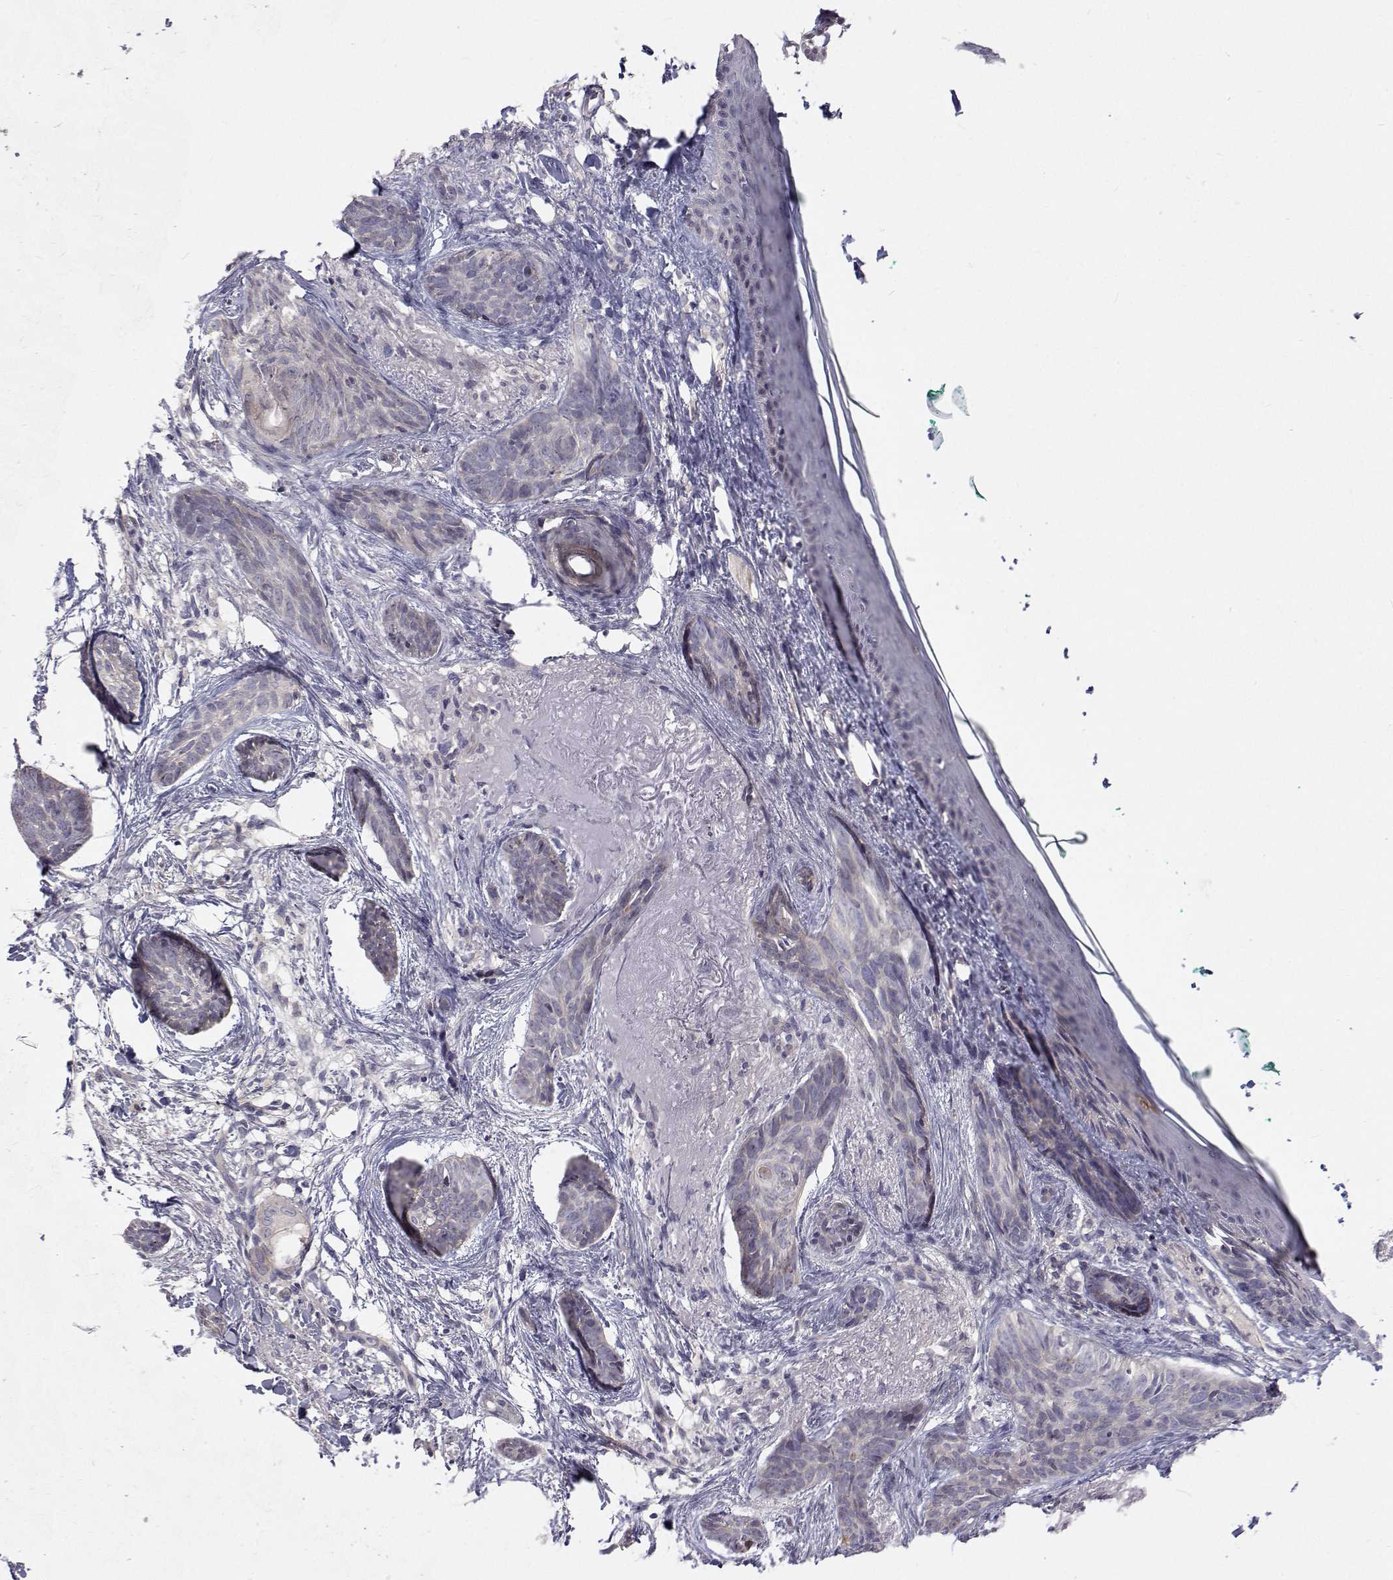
{"staining": {"intensity": "negative", "quantity": "none", "location": "none"}, "tissue": "skin cancer", "cell_type": "Tumor cells", "image_type": "cancer", "snomed": [{"axis": "morphology", "description": "Basal cell carcinoma"}, {"axis": "topography", "description": "Skin"}], "caption": "There is no significant staining in tumor cells of skin cancer.", "gene": "MYPN", "patient": {"sex": "female", "age": 78}}